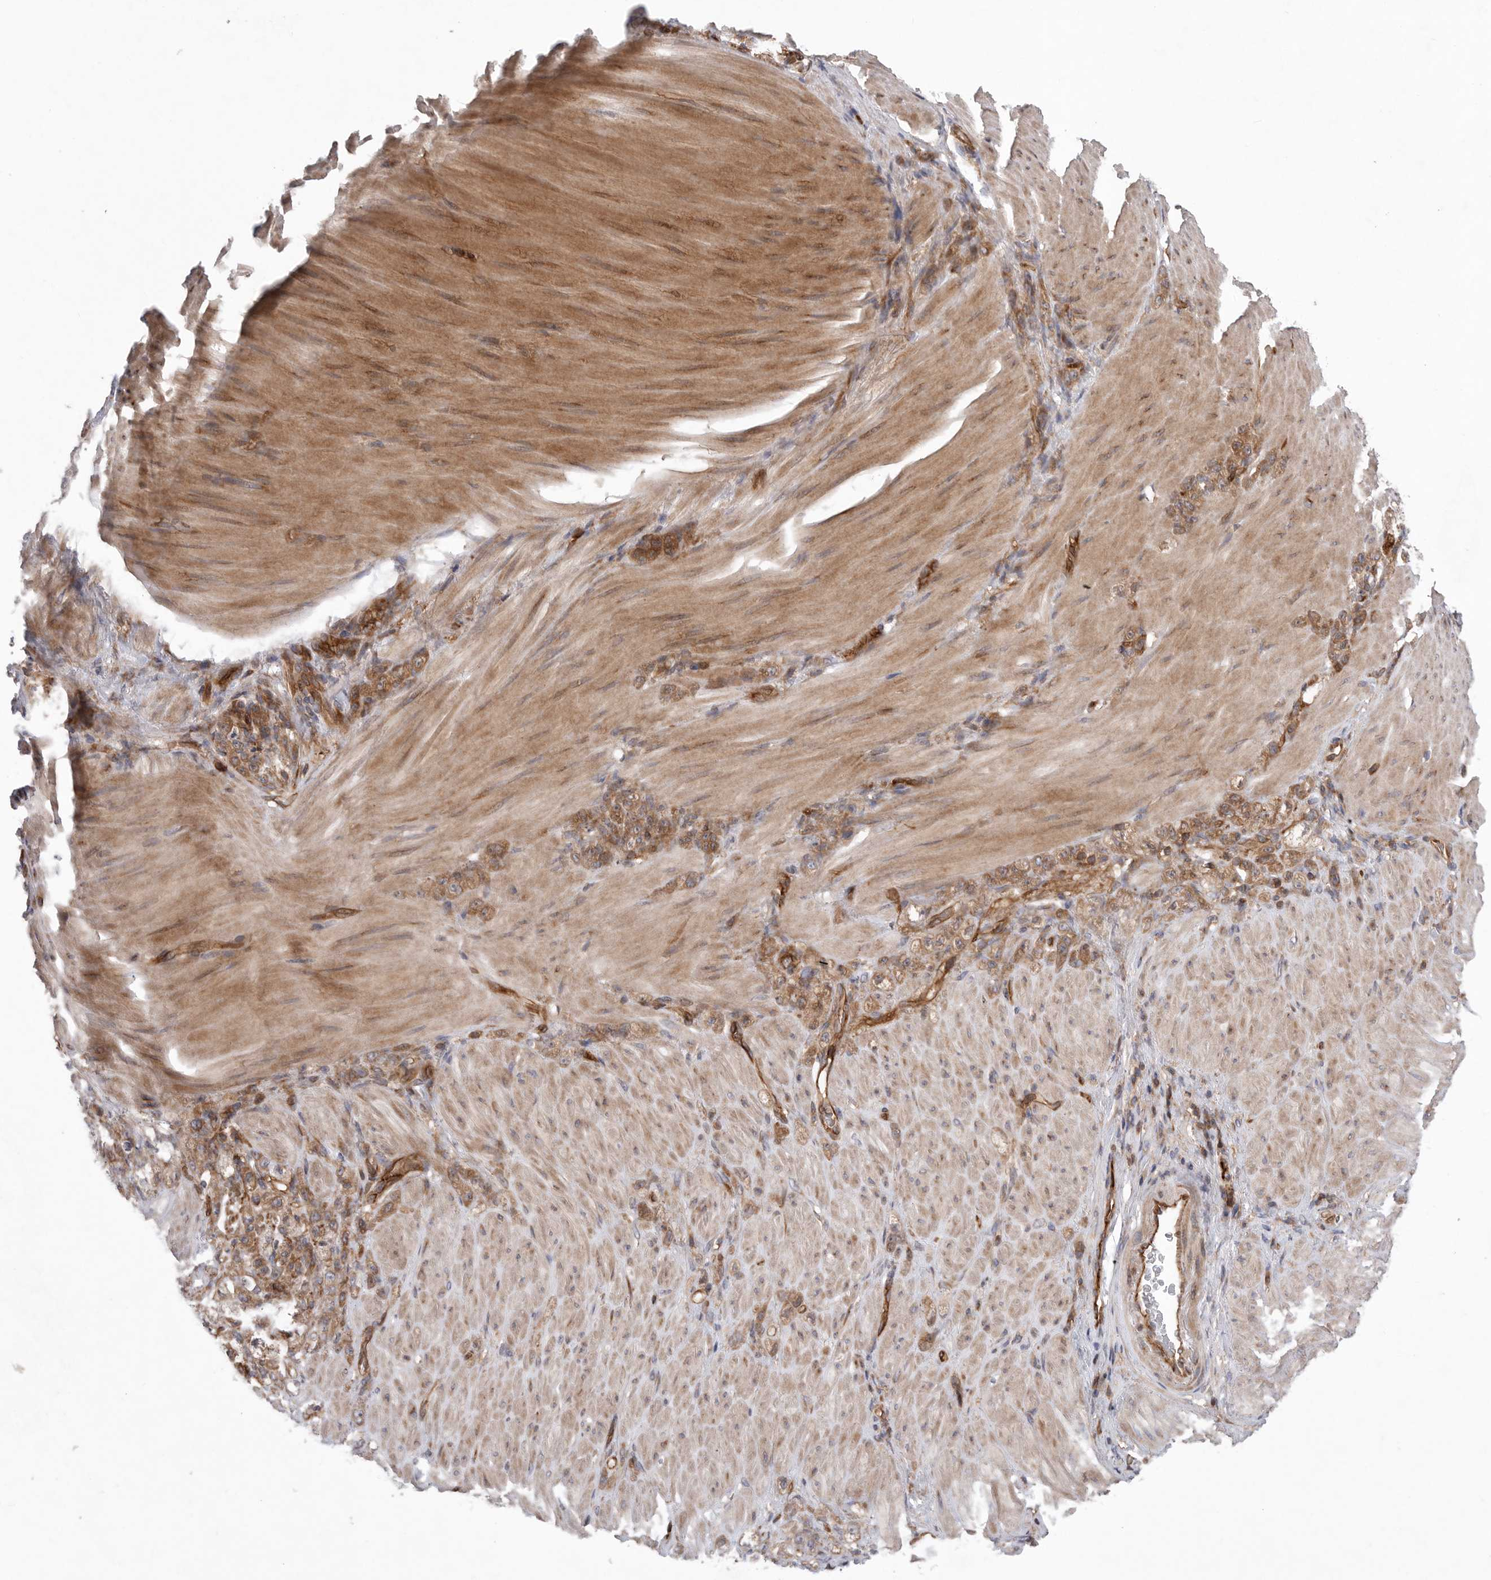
{"staining": {"intensity": "moderate", "quantity": ">75%", "location": "cytoplasmic/membranous"}, "tissue": "stomach cancer", "cell_type": "Tumor cells", "image_type": "cancer", "snomed": [{"axis": "morphology", "description": "Normal tissue, NOS"}, {"axis": "morphology", "description": "Adenocarcinoma, NOS"}, {"axis": "topography", "description": "Stomach"}], "caption": "Immunohistochemistry (IHC) histopathology image of human adenocarcinoma (stomach) stained for a protein (brown), which exhibits medium levels of moderate cytoplasmic/membranous staining in approximately >75% of tumor cells.", "gene": "PRKCH", "patient": {"sex": "male", "age": 82}}